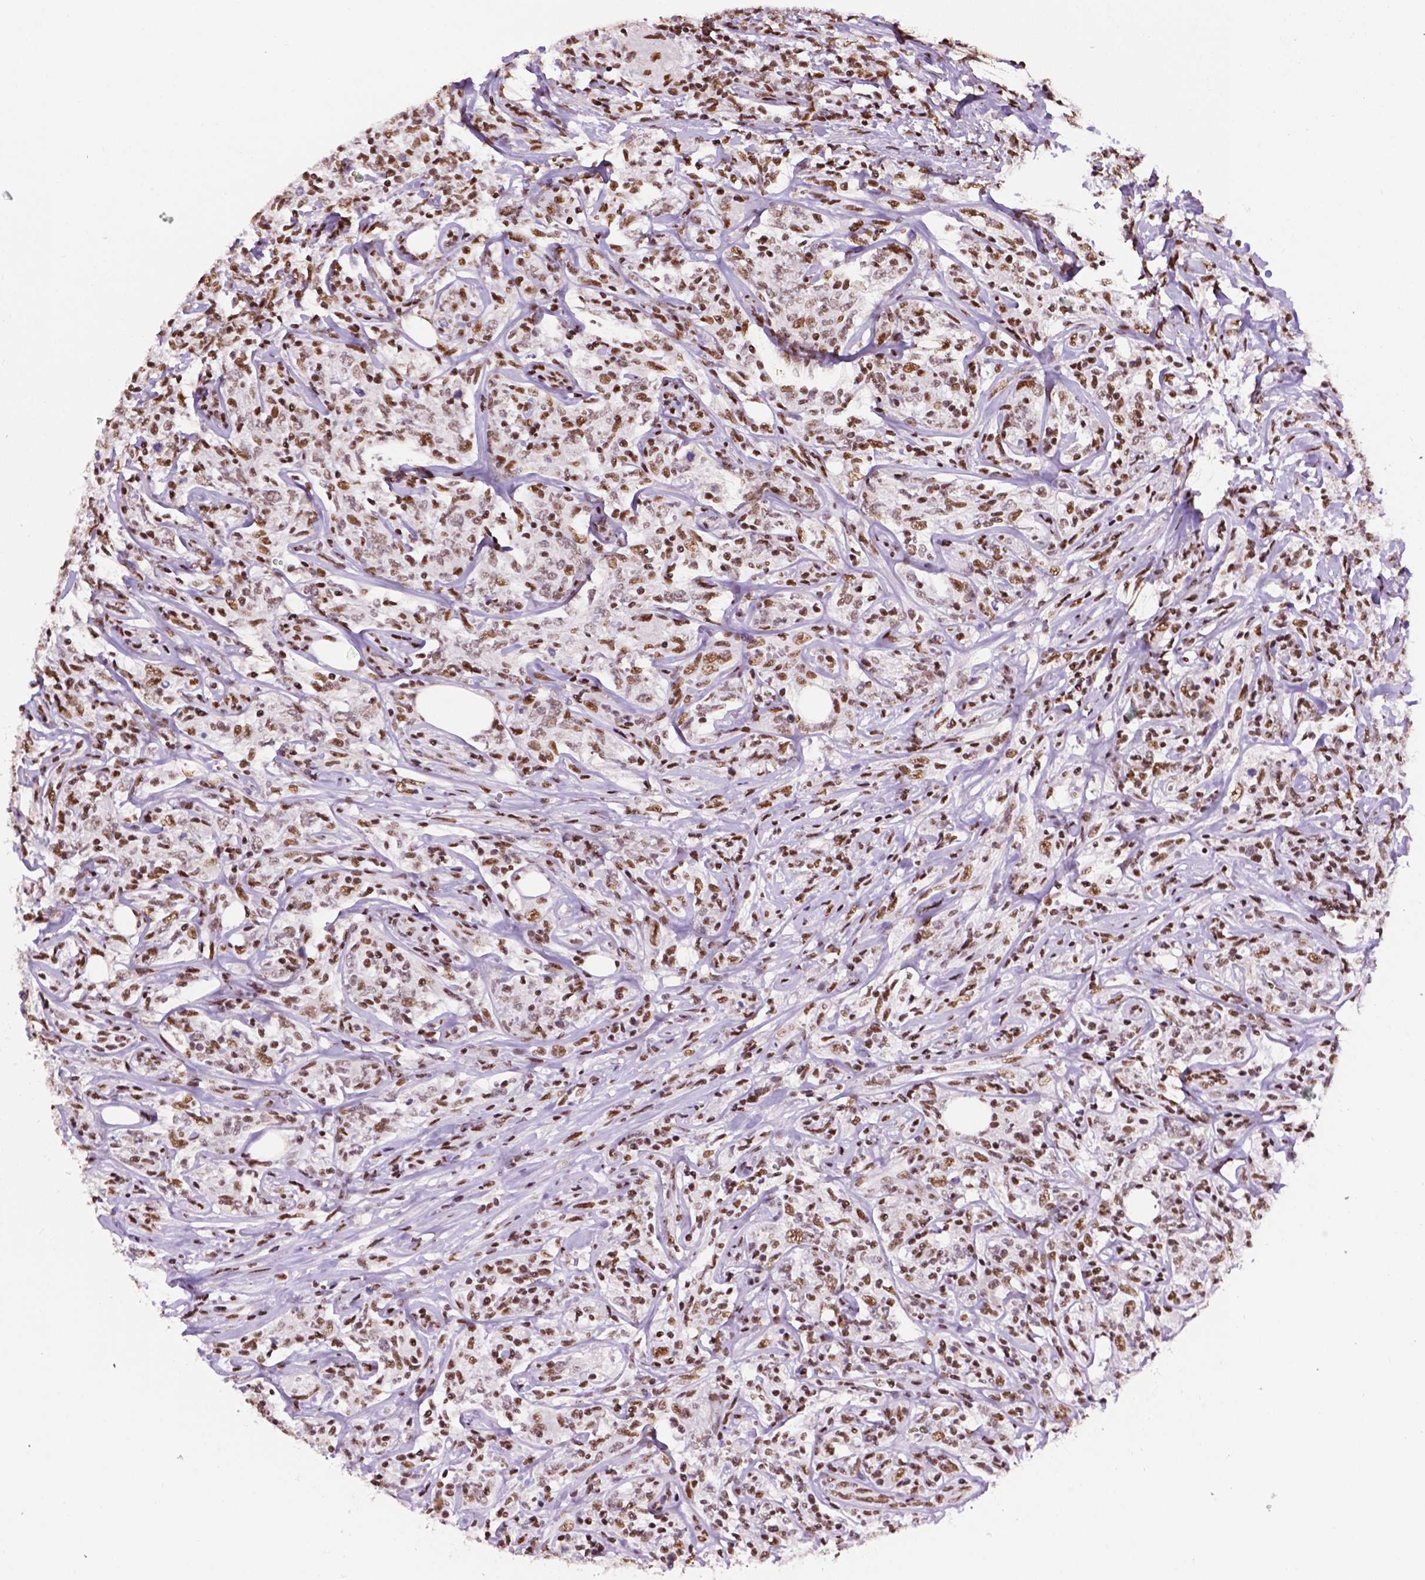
{"staining": {"intensity": "moderate", "quantity": ">75%", "location": "nuclear"}, "tissue": "lymphoma", "cell_type": "Tumor cells", "image_type": "cancer", "snomed": [{"axis": "morphology", "description": "Malignant lymphoma, non-Hodgkin's type, High grade"}, {"axis": "topography", "description": "Lymph node"}], "caption": "The histopathology image demonstrates staining of malignant lymphoma, non-Hodgkin's type (high-grade), revealing moderate nuclear protein expression (brown color) within tumor cells. Nuclei are stained in blue.", "gene": "CCAR2", "patient": {"sex": "female", "age": 84}}